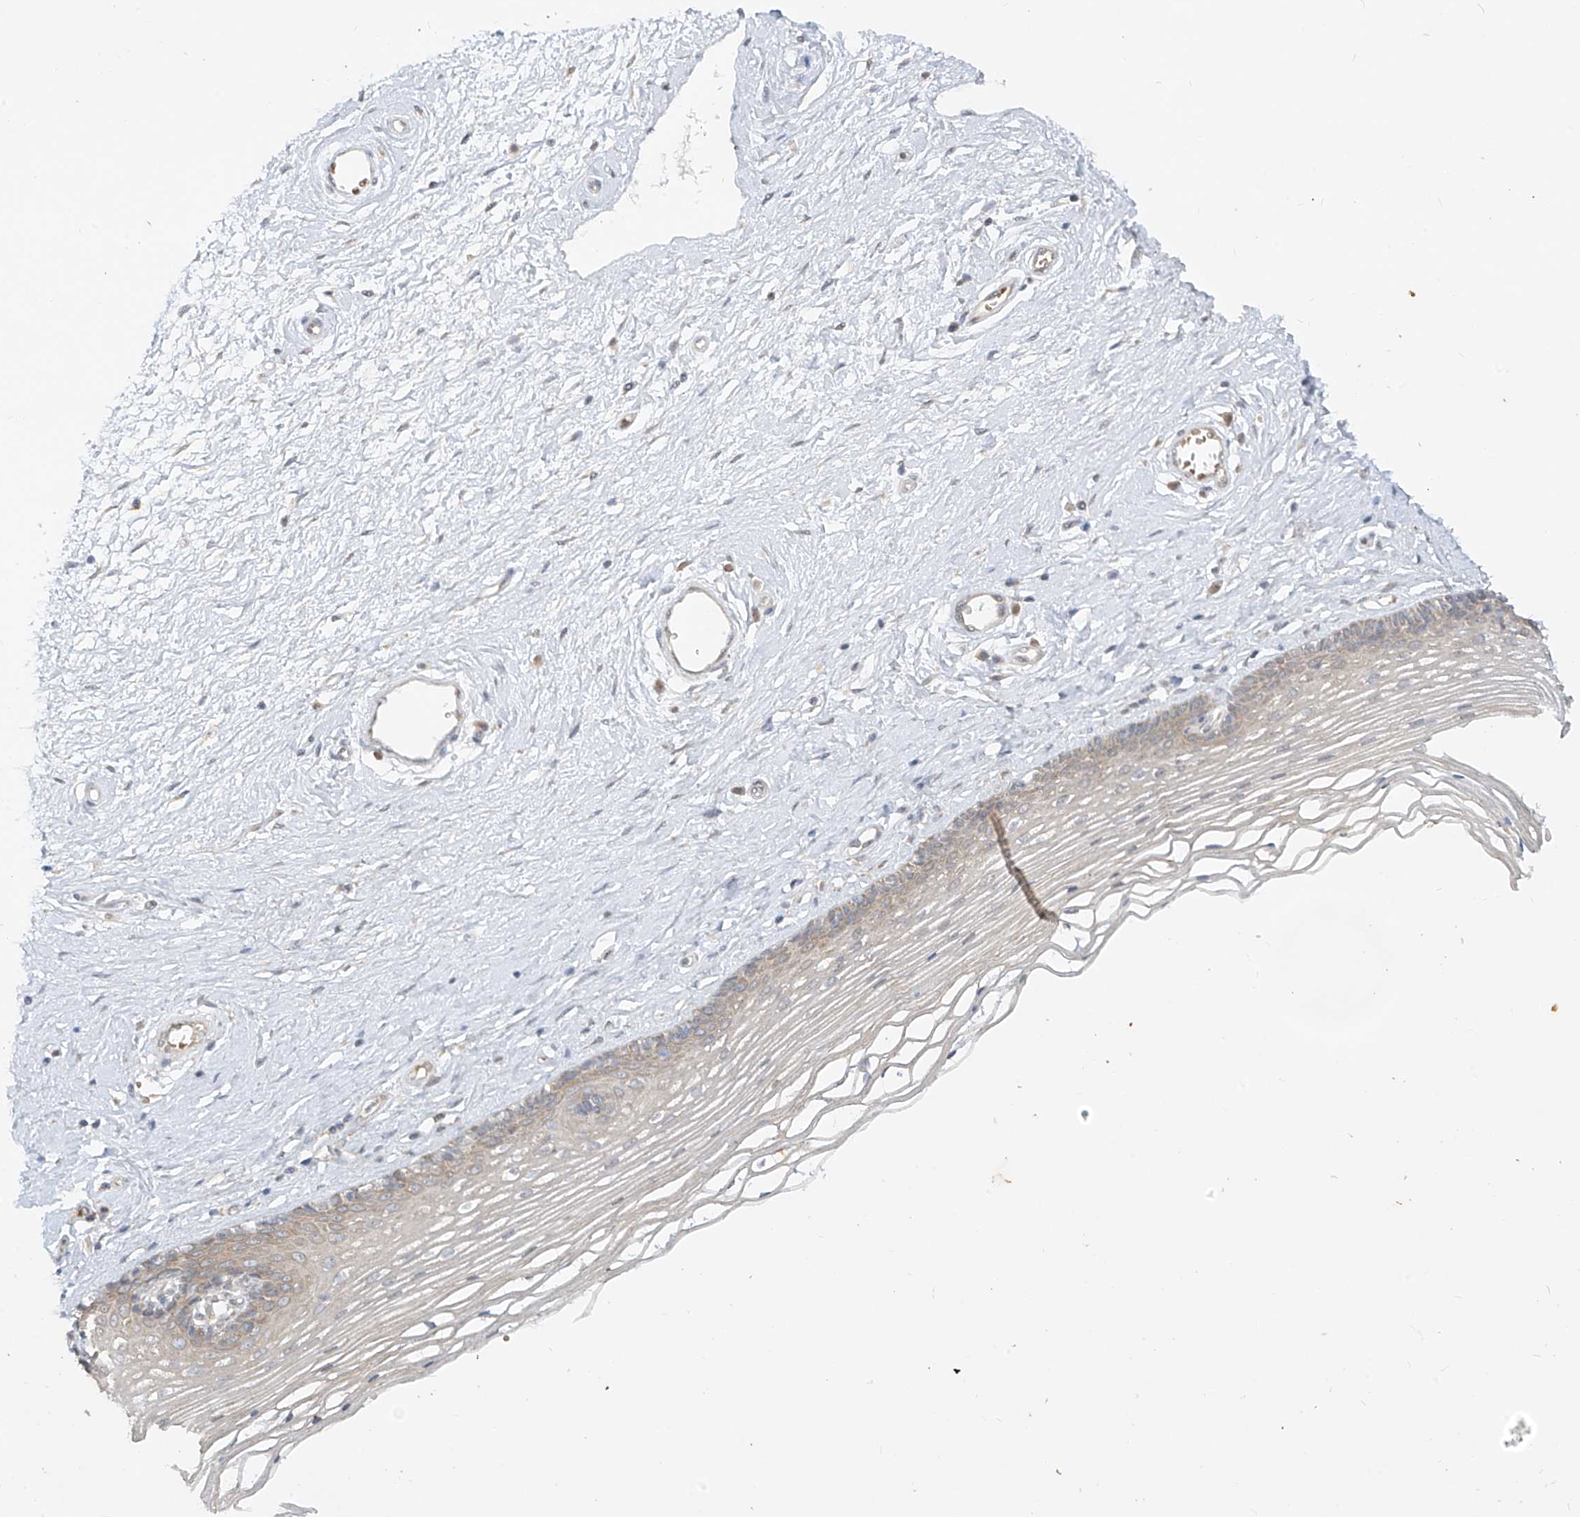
{"staining": {"intensity": "weak", "quantity": "25%-75%", "location": "cytoplasmic/membranous"}, "tissue": "vagina", "cell_type": "Squamous epithelial cells", "image_type": "normal", "snomed": [{"axis": "morphology", "description": "Normal tissue, NOS"}, {"axis": "topography", "description": "Vagina"}], "caption": "Vagina stained with DAB (3,3'-diaminobenzidine) IHC reveals low levels of weak cytoplasmic/membranous staining in approximately 25%-75% of squamous epithelial cells.", "gene": "MTUS2", "patient": {"sex": "female", "age": 46}}